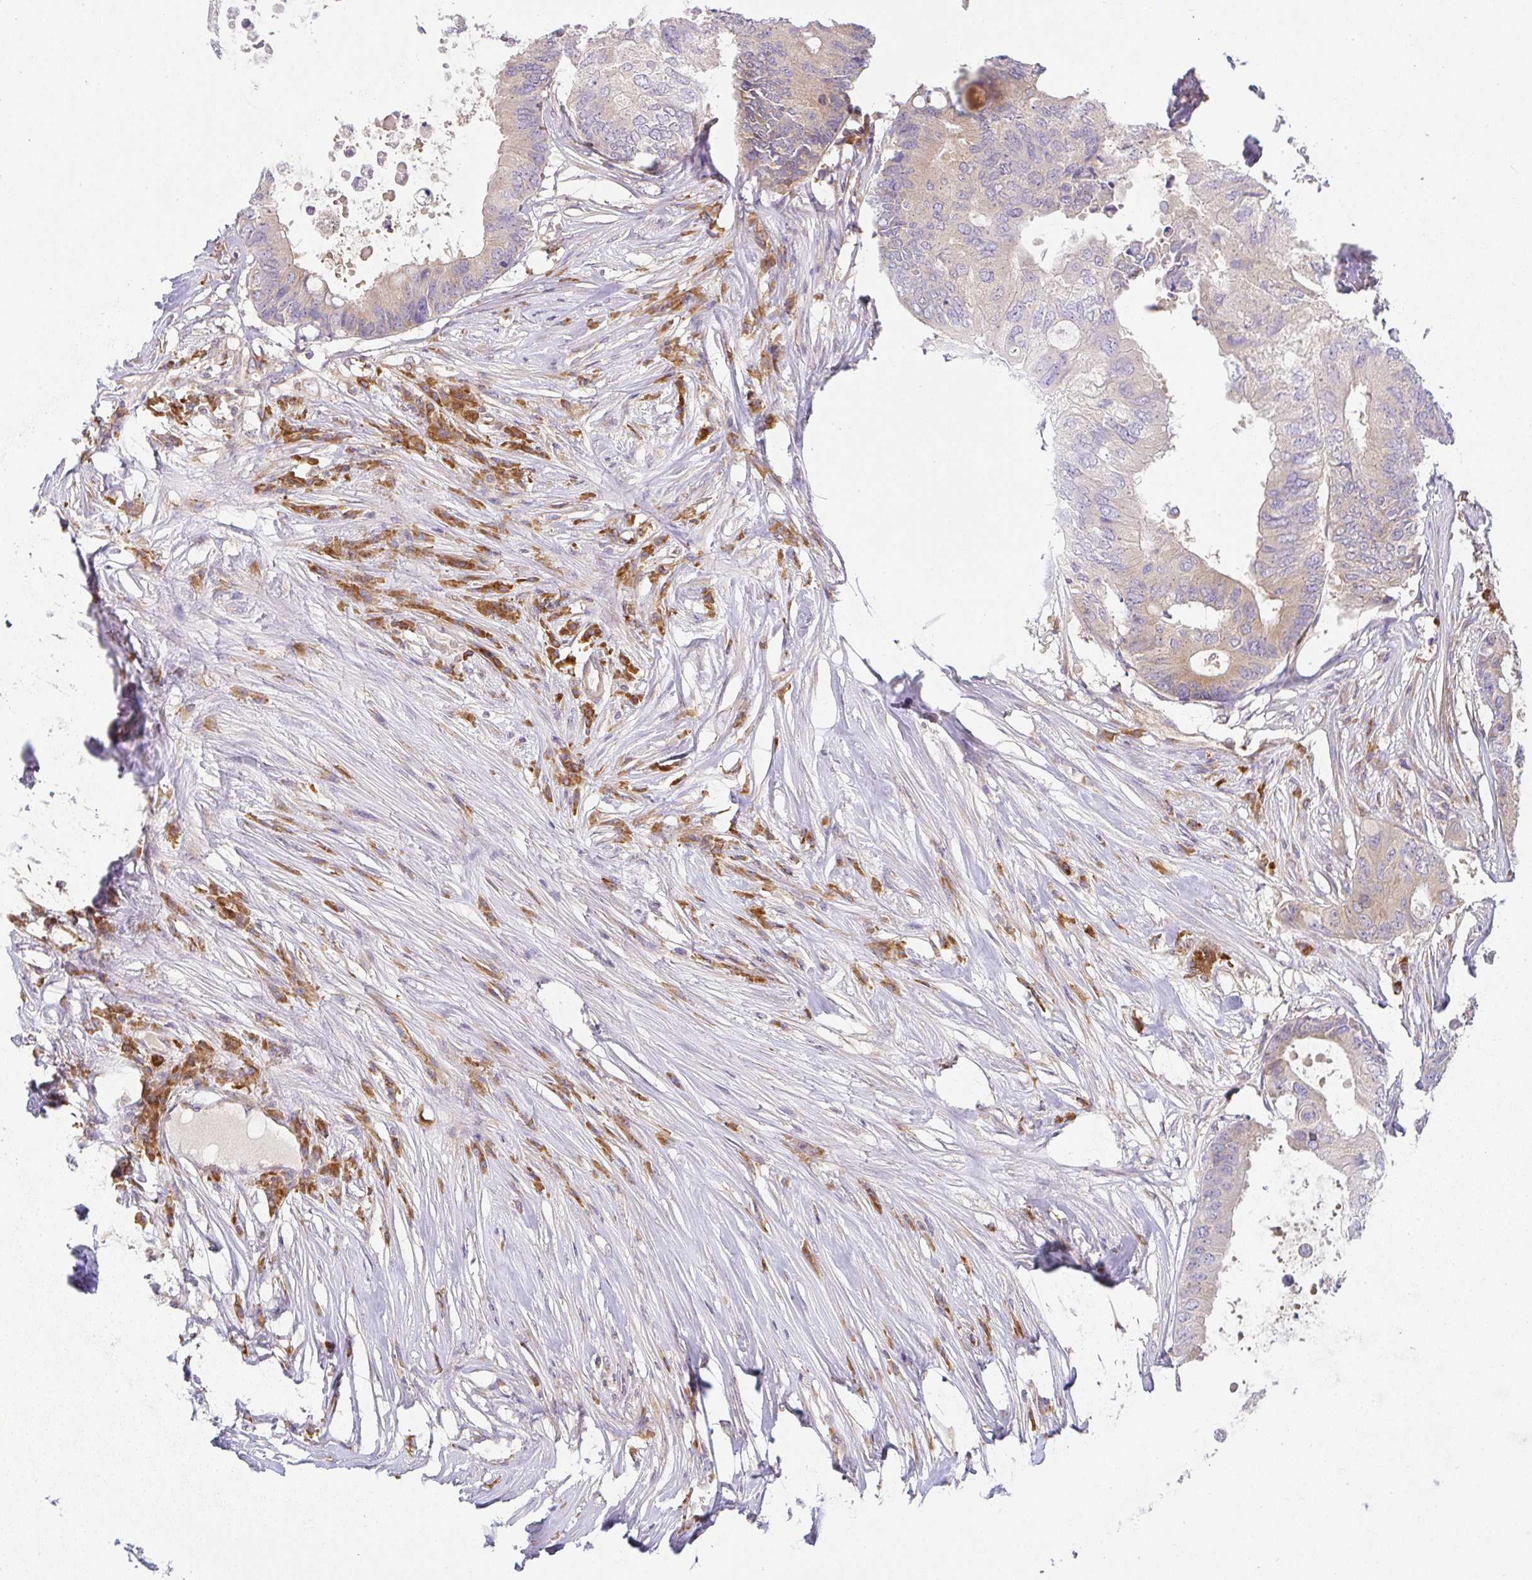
{"staining": {"intensity": "weak", "quantity": "25%-75%", "location": "cytoplasmic/membranous"}, "tissue": "colorectal cancer", "cell_type": "Tumor cells", "image_type": "cancer", "snomed": [{"axis": "morphology", "description": "Adenocarcinoma, NOS"}, {"axis": "topography", "description": "Colon"}], "caption": "Colorectal cancer tissue reveals weak cytoplasmic/membranous expression in approximately 25%-75% of tumor cells", "gene": "DERL2", "patient": {"sex": "male", "age": 71}}